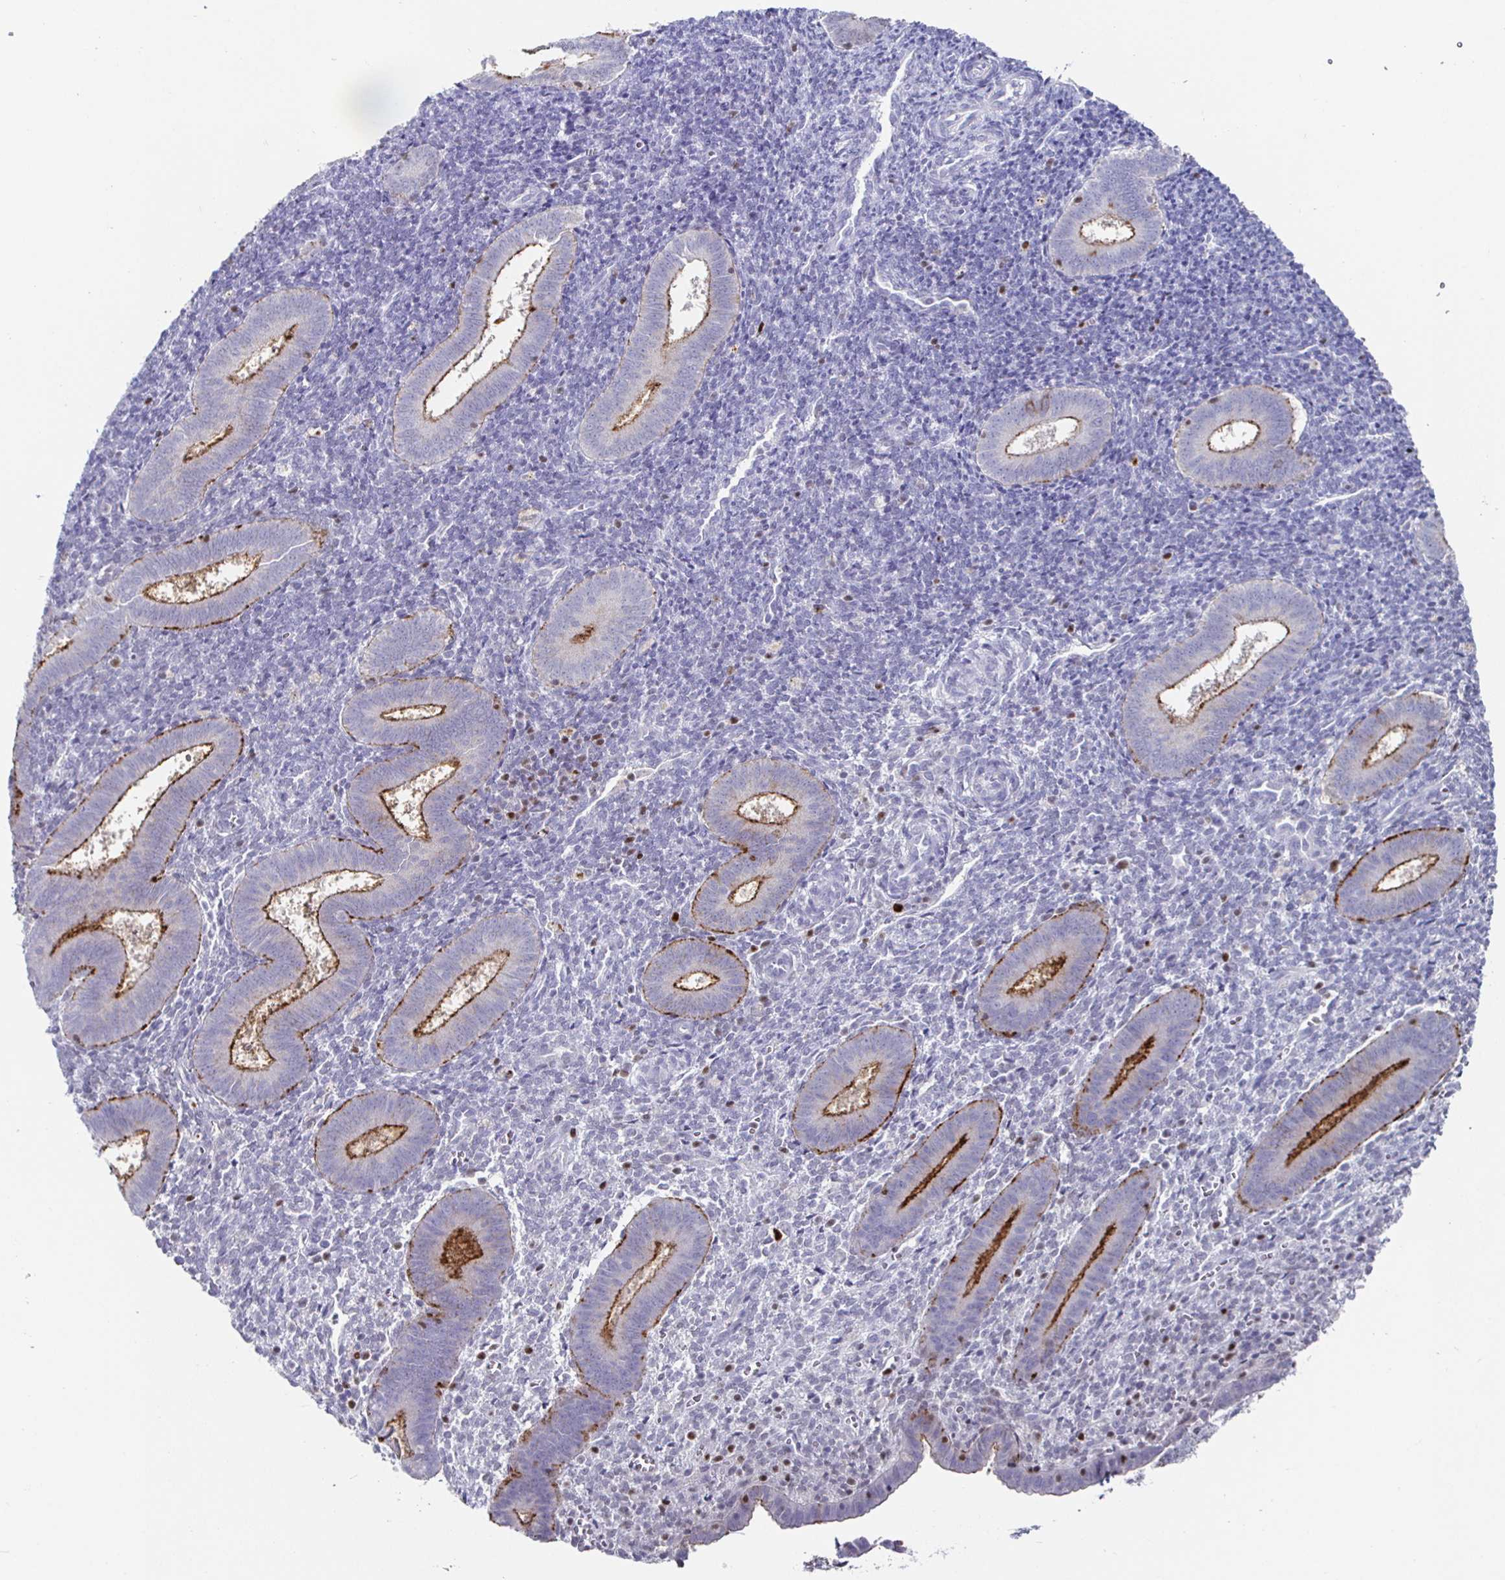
{"staining": {"intensity": "negative", "quantity": "none", "location": "none"}, "tissue": "endometrium", "cell_type": "Cells in endometrial stroma", "image_type": "normal", "snomed": [{"axis": "morphology", "description": "Normal tissue, NOS"}, {"axis": "topography", "description": "Endometrium"}], "caption": "Normal endometrium was stained to show a protein in brown. There is no significant positivity in cells in endometrial stroma. The staining is performed using DAB (3,3'-diaminobenzidine) brown chromogen with nuclei counter-stained in using hematoxylin.", "gene": "RUNX2", "patient": {"sex": "female", "age": 25}}